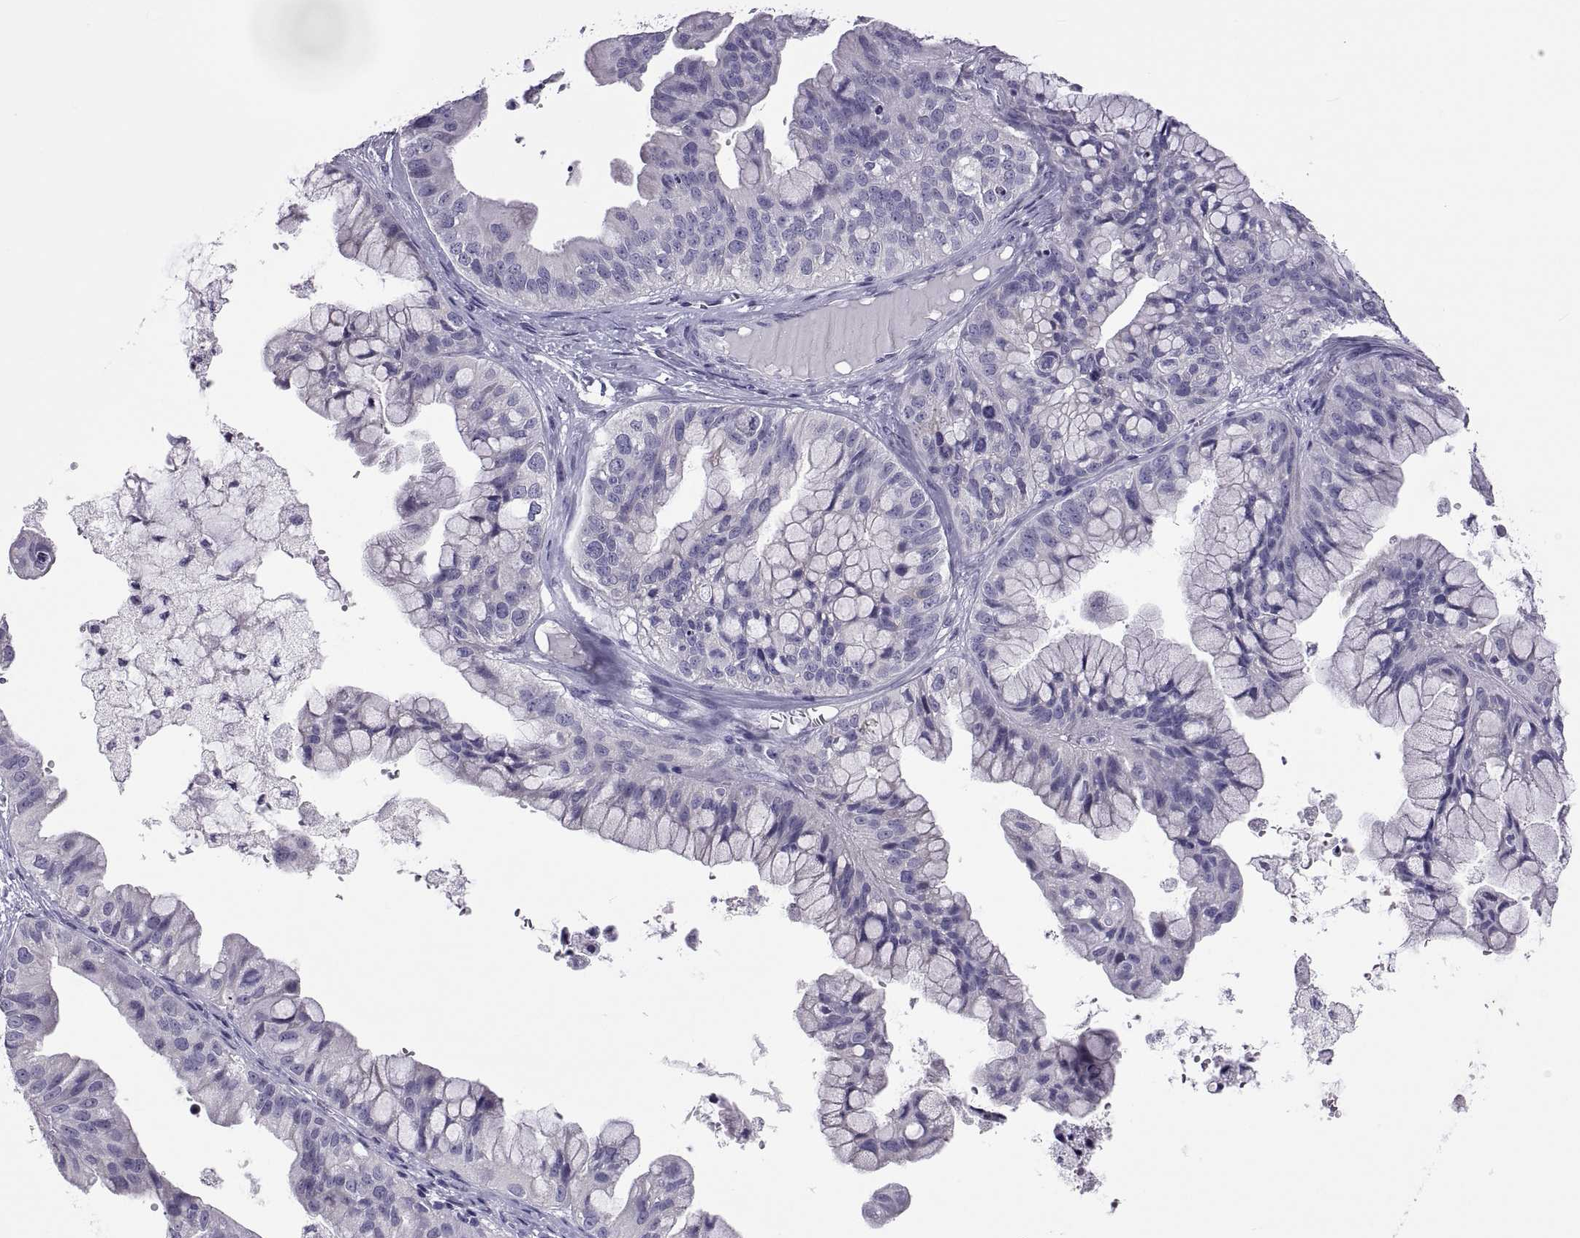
{"staining": {"intensity": "negative", "quantity": "none", "location": "none"}, "tissue": "ovarian cancer", "cell_type": "Tumor cells", "image_type": "cancer", "snomed": [{"axis": "morphology", "description": "Cystadenocarcinoma, mucinous, NOS"}, {"axis": "topography", "description": "Ovary"}], "caption": "DAB immunohistochemical staining of human ovarian cancer (mucinous cystadenocarcinoma) shows no significant staining in tumor cells. (Brightfield microscopy of DAB immunohistochemistry at high magnification).", "gene": "RDM1", "patient": {"sex": "female", "age": 76}}